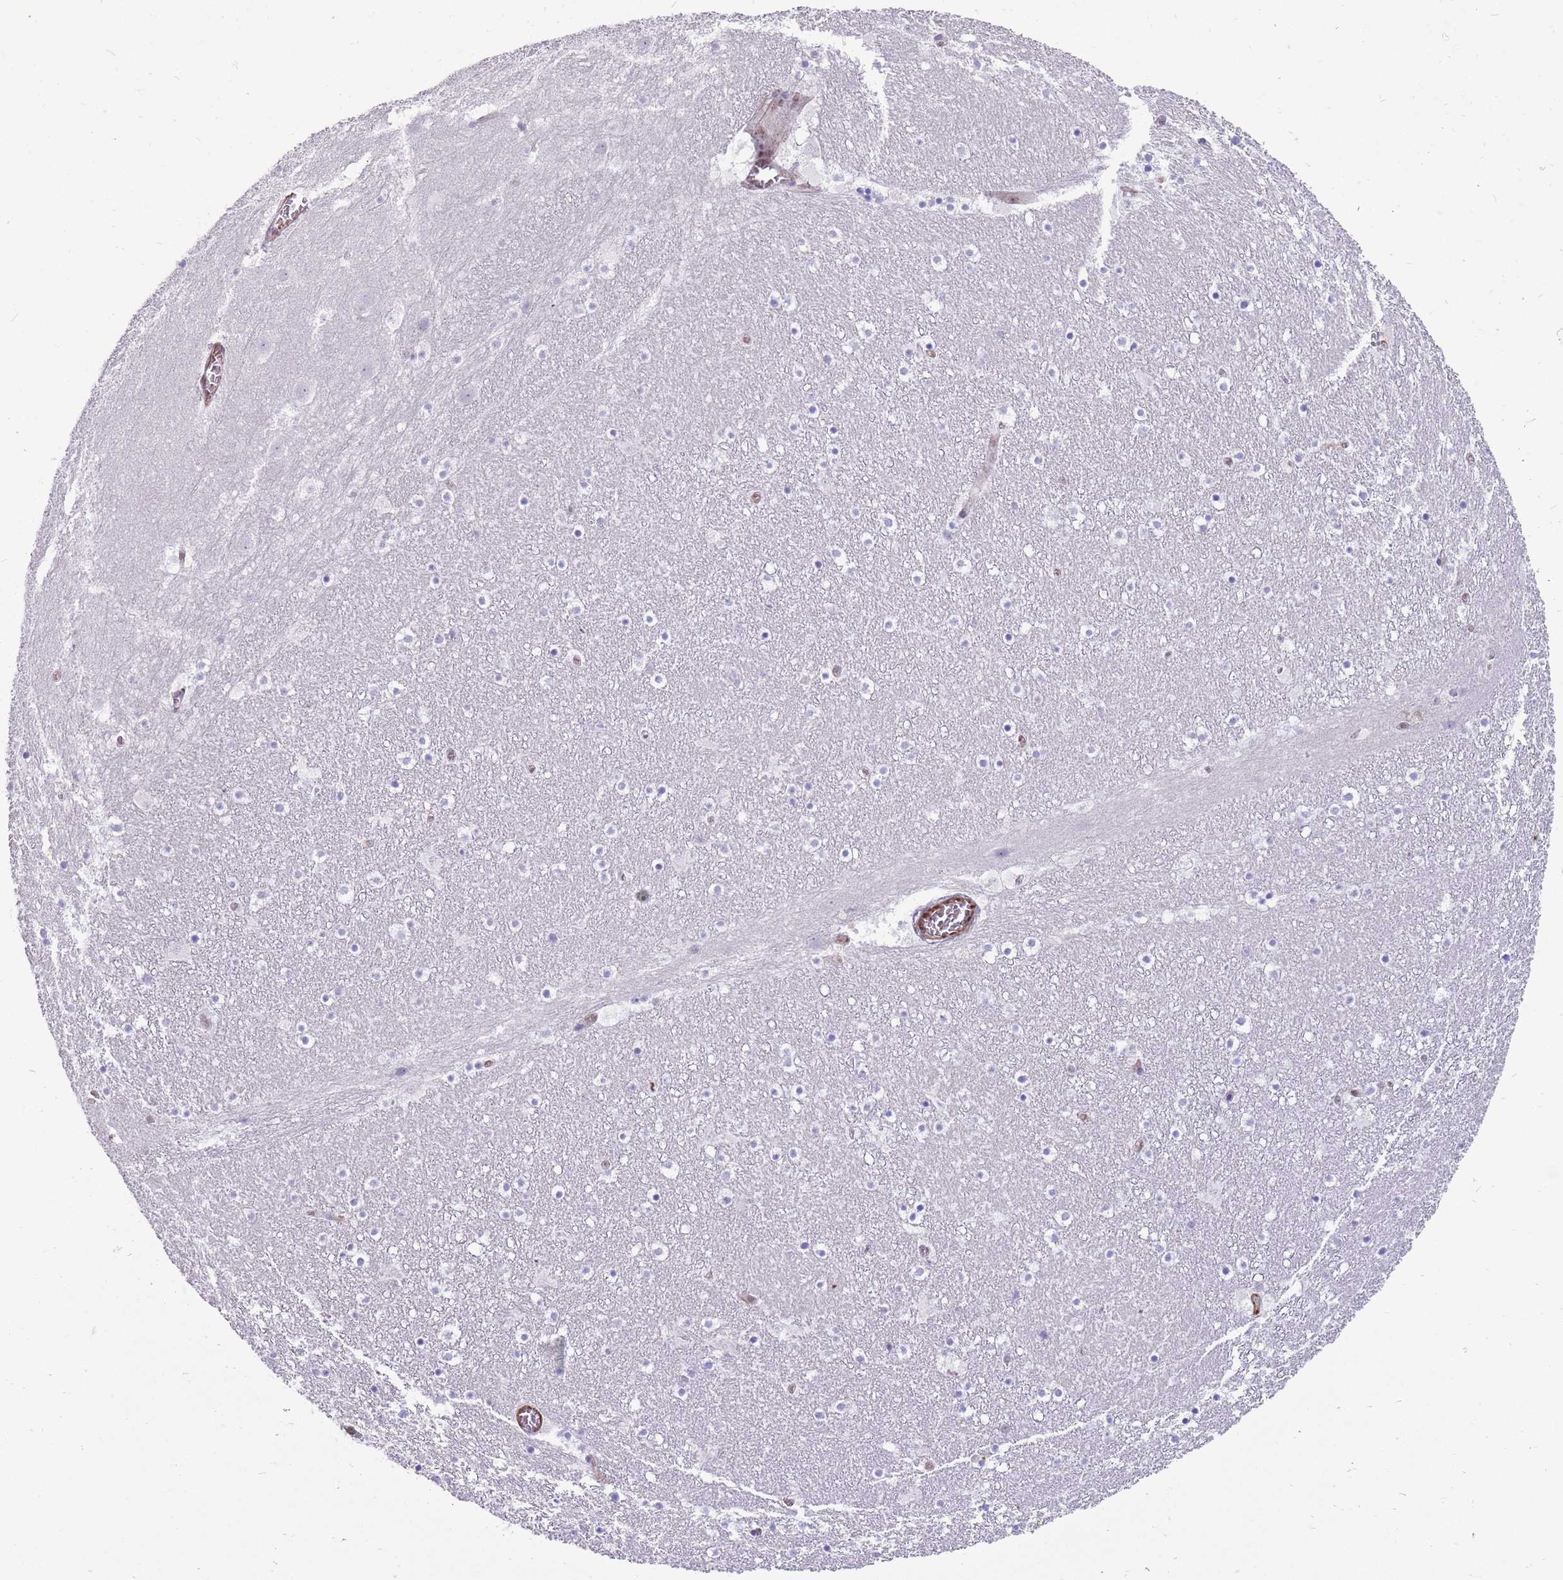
{"staining": {"intensity": "negative", "quantity": "none", "location": "none"}, "tissue": "caudate", "cell_type": "Glial cells", "image_type": "normal", "snomed": [{"axis": "morphology", "description": "Normal tissue, NOS"}, {"axis": "topography", "description": "Lateral ventricle wall"}], "caption": "The photomicrograph demonstrates no staining of glial cells in benign caudate.", "gene": "ENSG00000271254", "patient": {"sex": "male", "age": 45}}